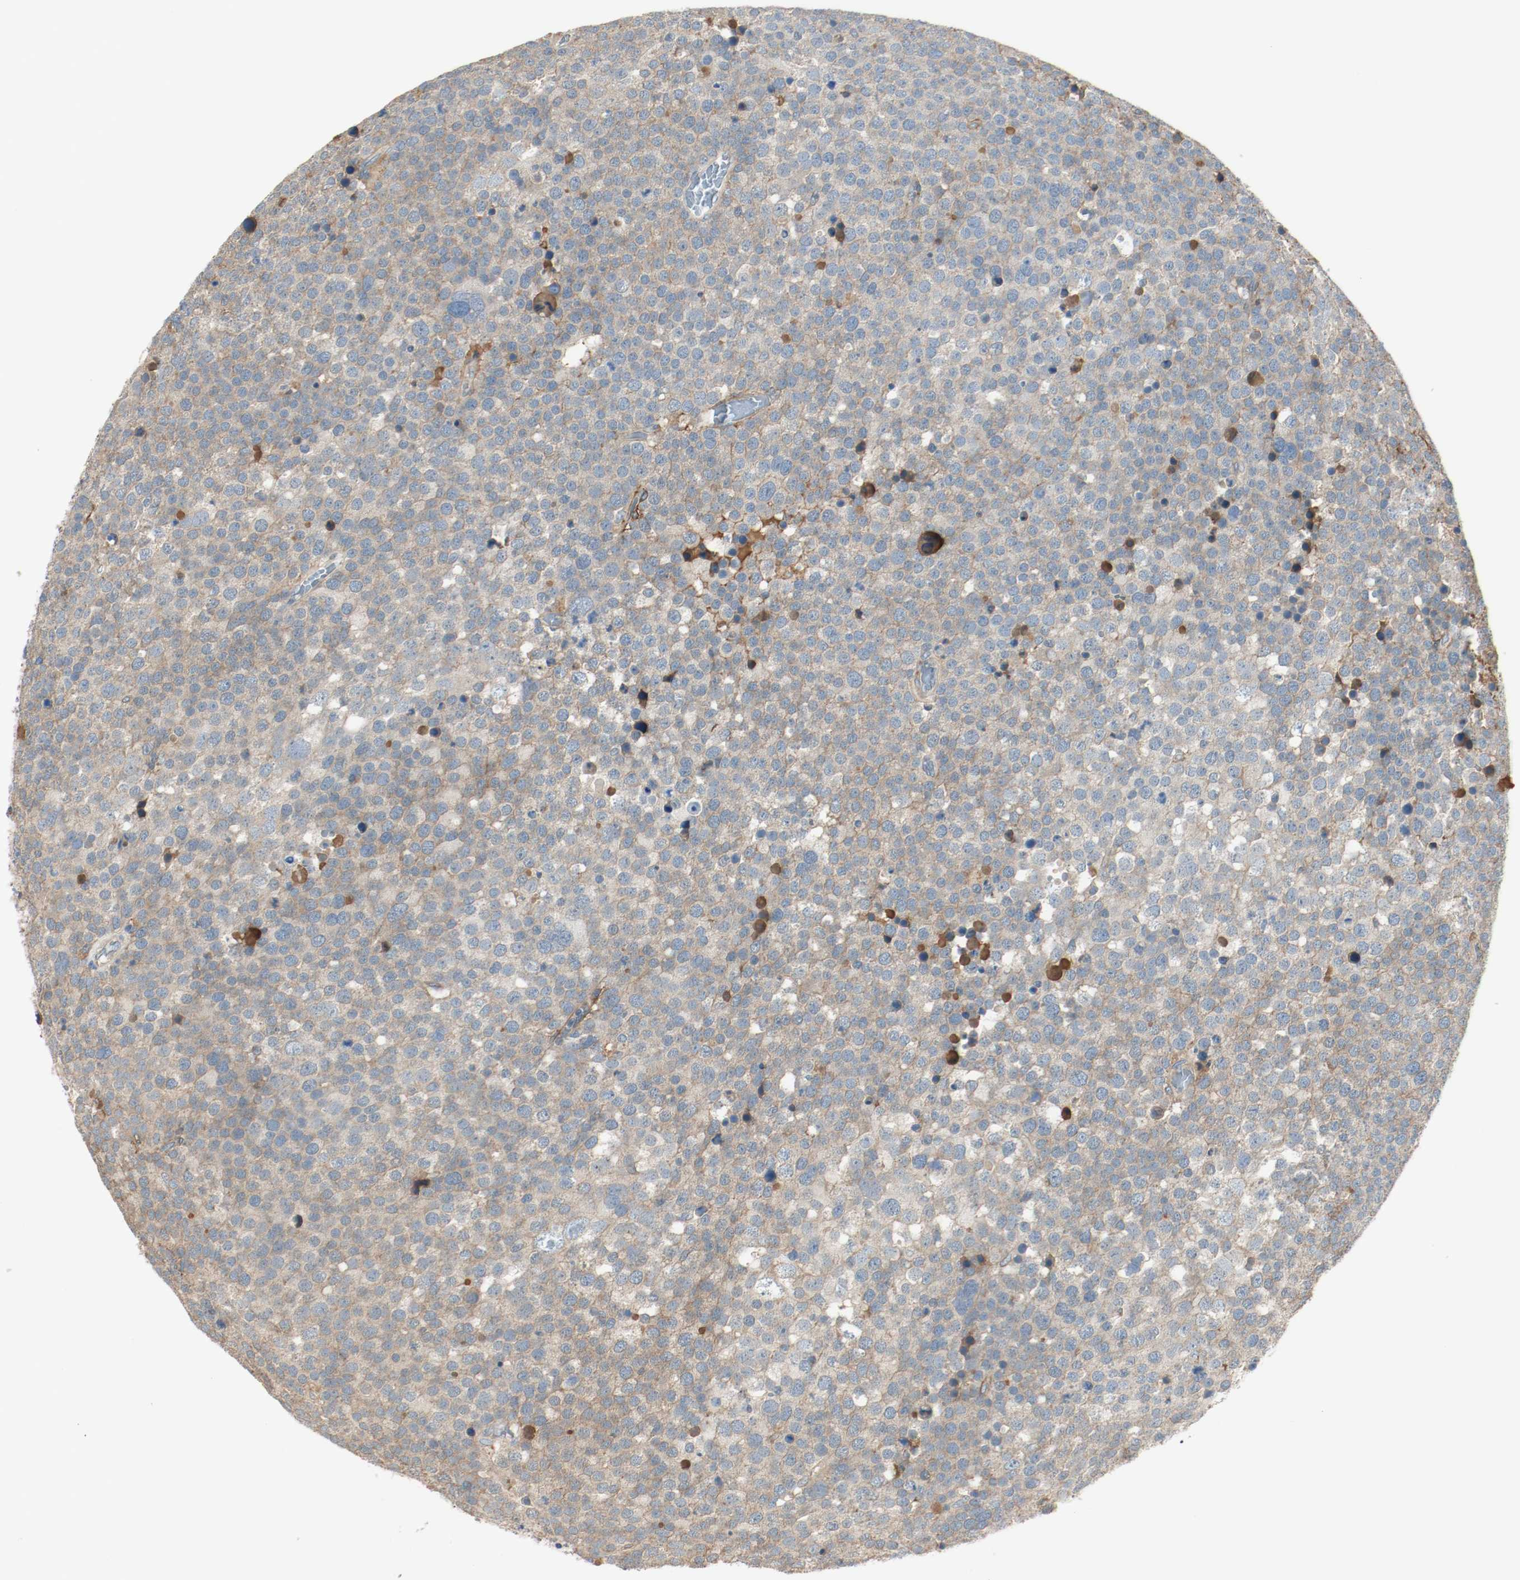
{"staining": {"intensity": "strong", "quantity": "<25%", "location": "cytoplasmic/membranous"}, "tissue": "testis cancer", "cell_type": "Tumor cells", "image_type": "cancer", "snomed": [{"axis": "morphology", "description": "Seminoma, NOS"}, {"axis": "topography", "description": "Testis"}], "caption": "A histopathology image of human testis cancer (seminoma) stained for a protein demonstrates strong cytoplasmic/membranous brown staining in tumor cells. The staining is performed using DAB brown chromogen to label protein expression. The nuclei are counter-stained blue using hematoxylin.", "gene": "MELTF", "patient": {"sex": "male", "age": 71}}